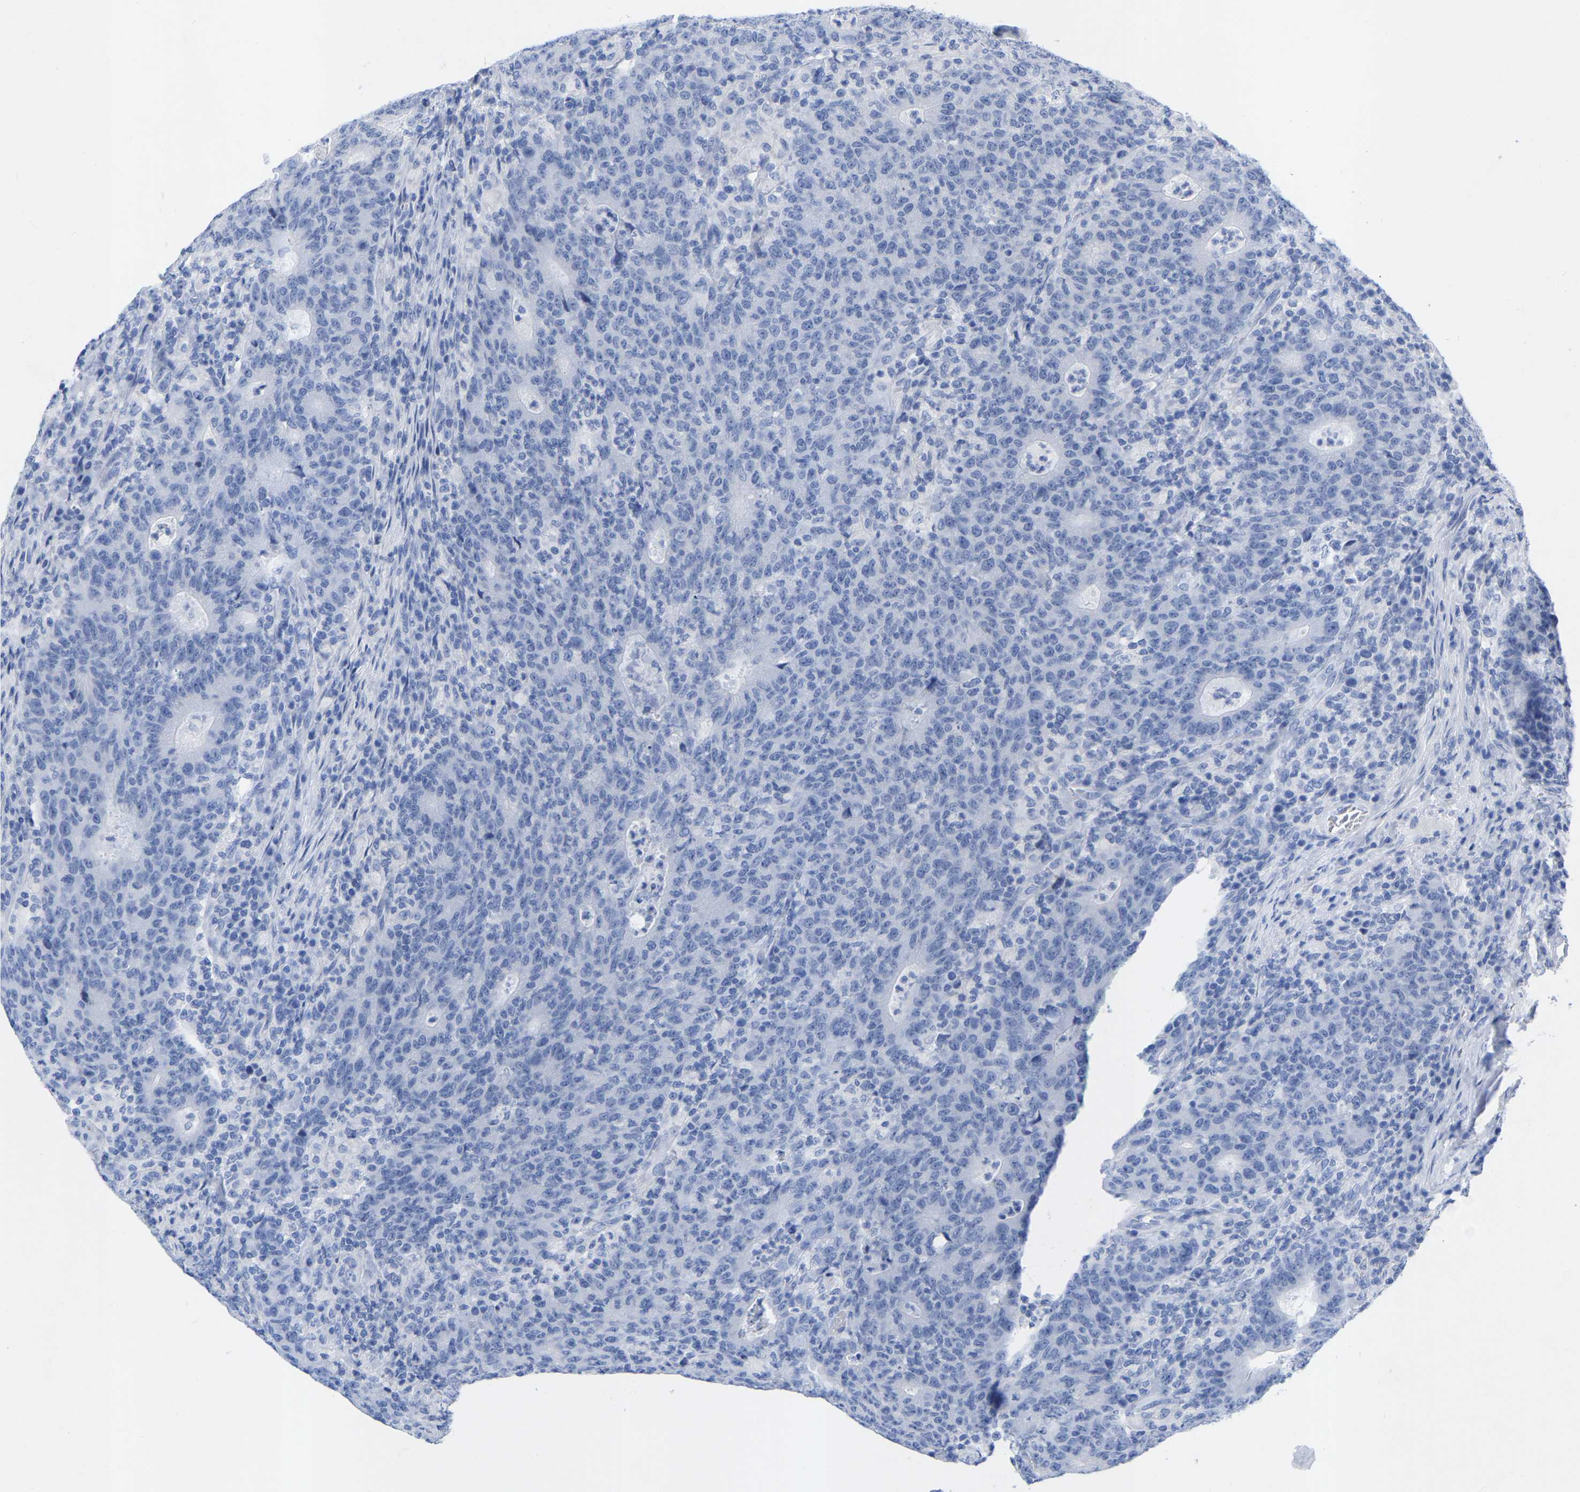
{"staining": {"intensity": "negative", "quantity": "none", "location": "none"}, "tissue": "colorectal cancer", "cell_type": "Tumor cells", "image_type": "cancer", "snomed": [{"axis": "morphology", "description": "Adenocarcinoma, NOS"}, {"axis": "topography", "description": "Colon"}], "caption": "Immunohistochemistry (IHC) of colorectal cancer (adenocarcinoma) displays no positivity in tumor cells. (Immunohistochemistry (IHC), brightfield microscopy, high magnification).", "gene": "ZNF629", "patient": {"sex": "female", "age": 75}}